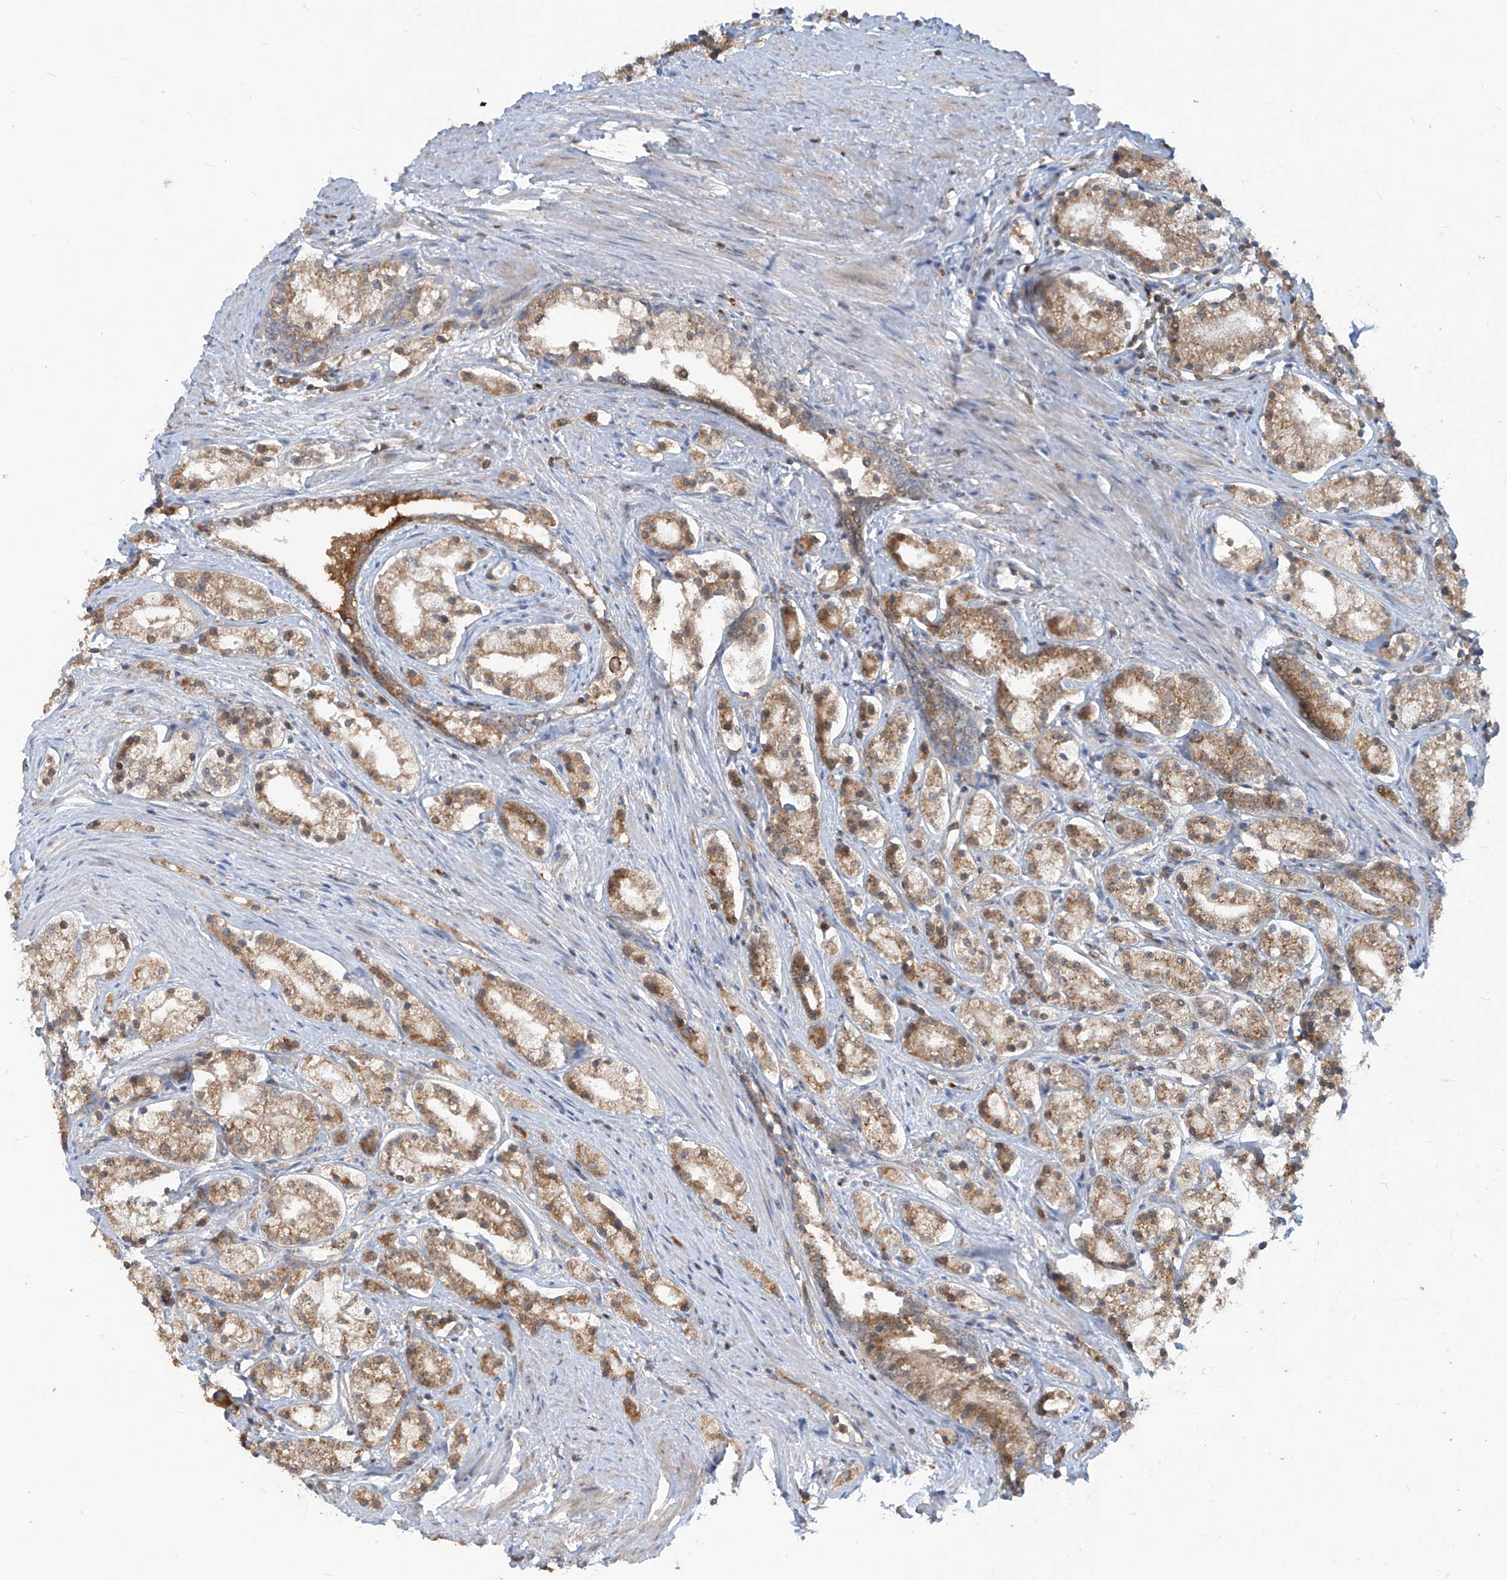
{"staining": {"intensity": "moderate", "quantity": ">75%", "location": "cytoplasmic/membranous"}, "tissue": "prostate cancer", "cell_type": "Tumor cells", "image_type": "cancer", "snomed": [{"axis": "morphology", "description": "Adenocarcinoma, High grade"}, {"axis": "topography", "description": "Prostate"}], "caption": "Immunohistochemistry histopathology image of neoplastic tissue: human prostate cancer (adenocarcinoma (high-grade)) stained using immunohistochemistry shows medium levels of moderate protein expression localized specifically in the cytoplasmic/membranous of tumor cells, appearing as a cytoplasmic/membranous brown color.", "gene": "PARVG", "patient": {"sex": "male", "age": 69}}